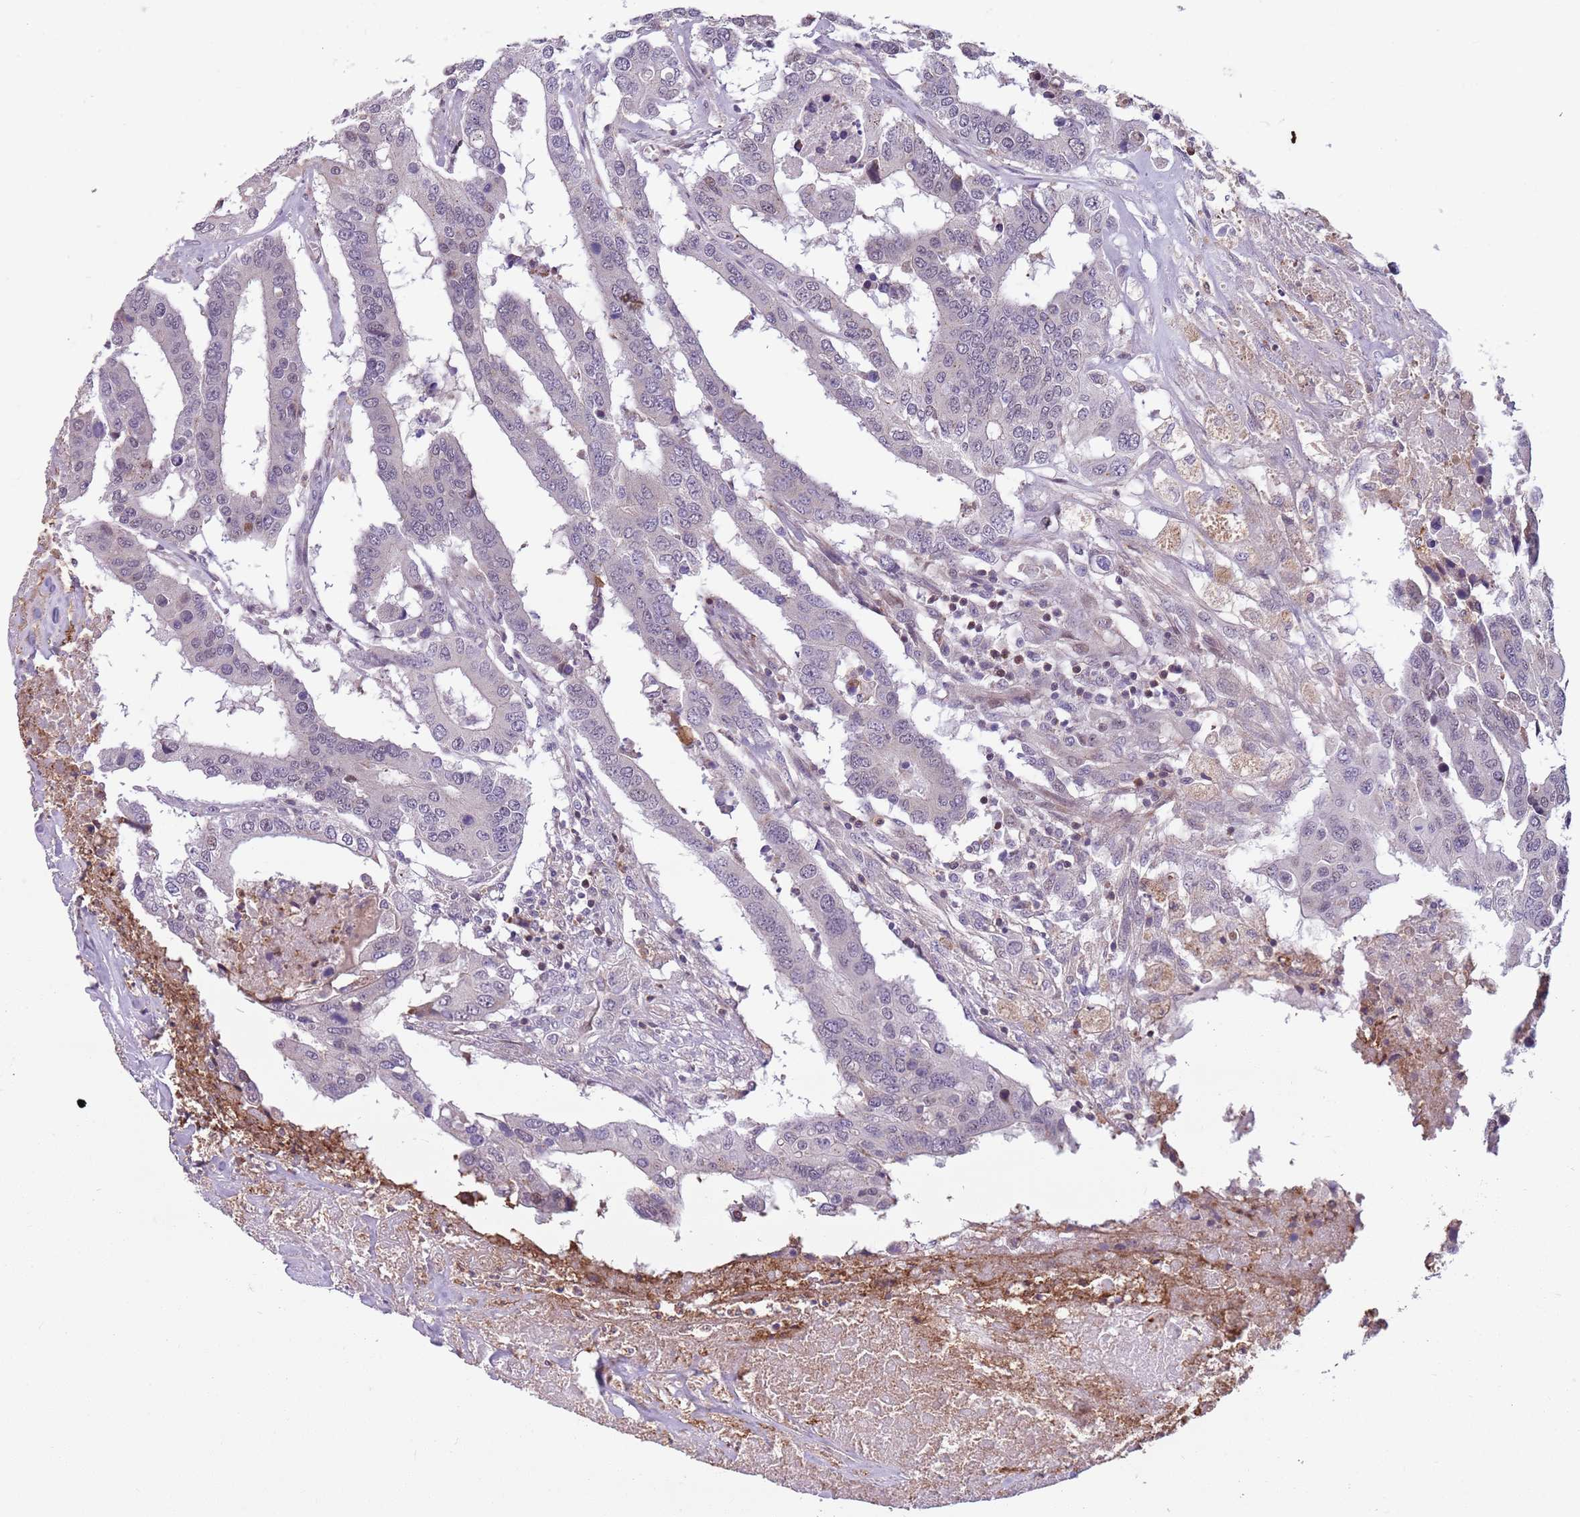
{"staining": {"intensity": "negative", "quantity": "none", "location": "none"}, "tissue": "colorectal cancer", "cell_type": "Tumor cells", "image_type": "cancer", "snomed": [{"axis": "morphology", "description": "Adenocarcinoma, NOS"}, {"axis": "topography", "description": "Colon"}], "caption": "This is an immunohistochemistry photomicrograph of colorectal cancer. There is no positivity in tumor cells.", "gene": "JAML", "patient": {"sex": "male", "age": 77}}